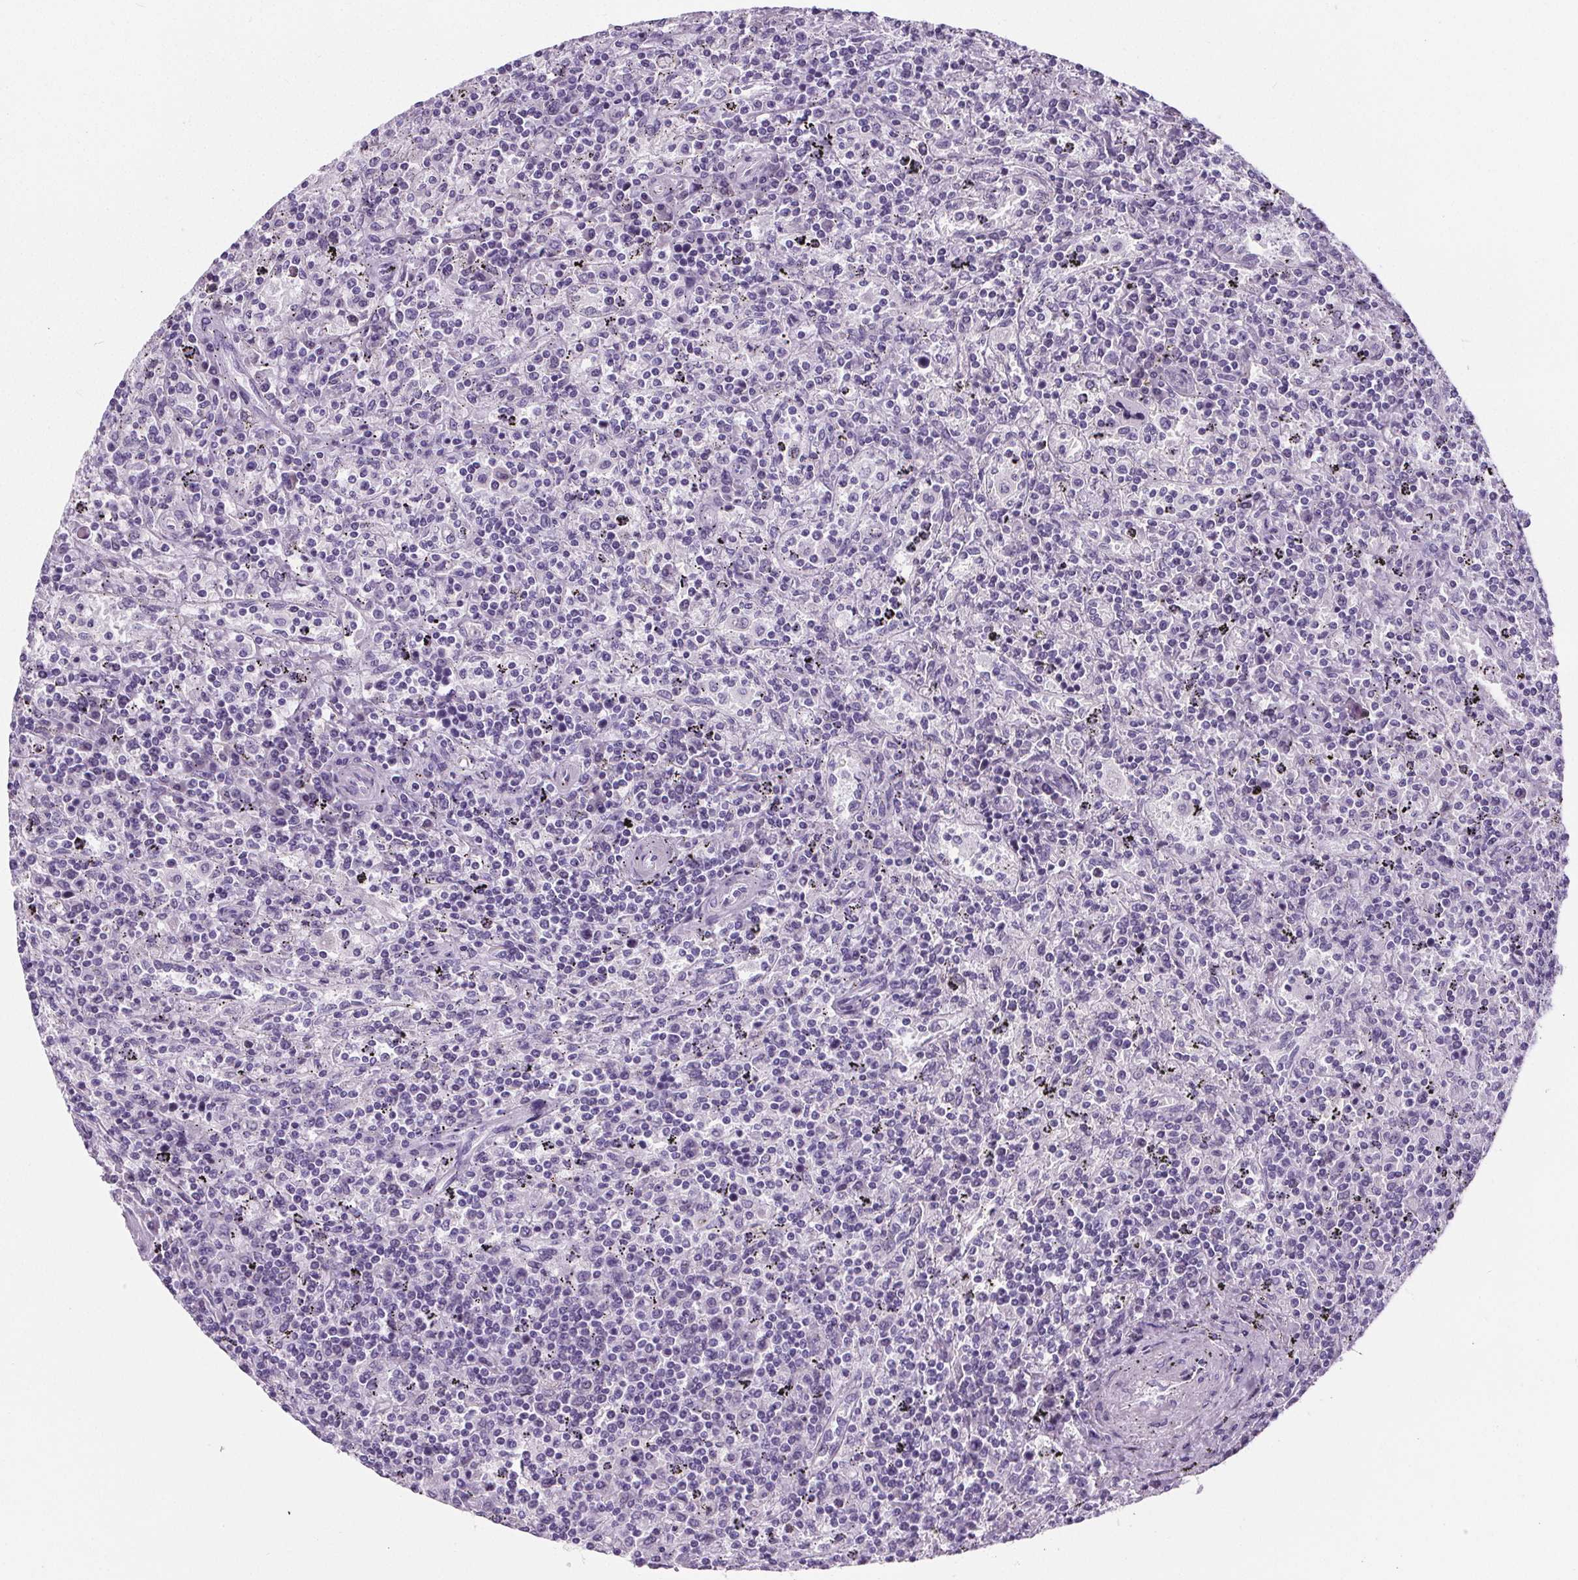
{"staining": {"intensity": "negative", "quantity": "none", "location": "none"}, "tissue": "lymphoma", "cell_type": "Tumor cells", "image_type": "cancer", "snomed": [{"axis": "morphology", "description": "Malignant lymphoma, non-Hodgkin's type, Low grade"}, {"axis": "topography", "description": "Spleen"}], "caption": "This is a photomicrograph of immunohistochemistry staining of lymphoma, which shows no staining in tumor cells.", "gene": "ADRB1", "patient": {"sex": "male", "age": 62}}